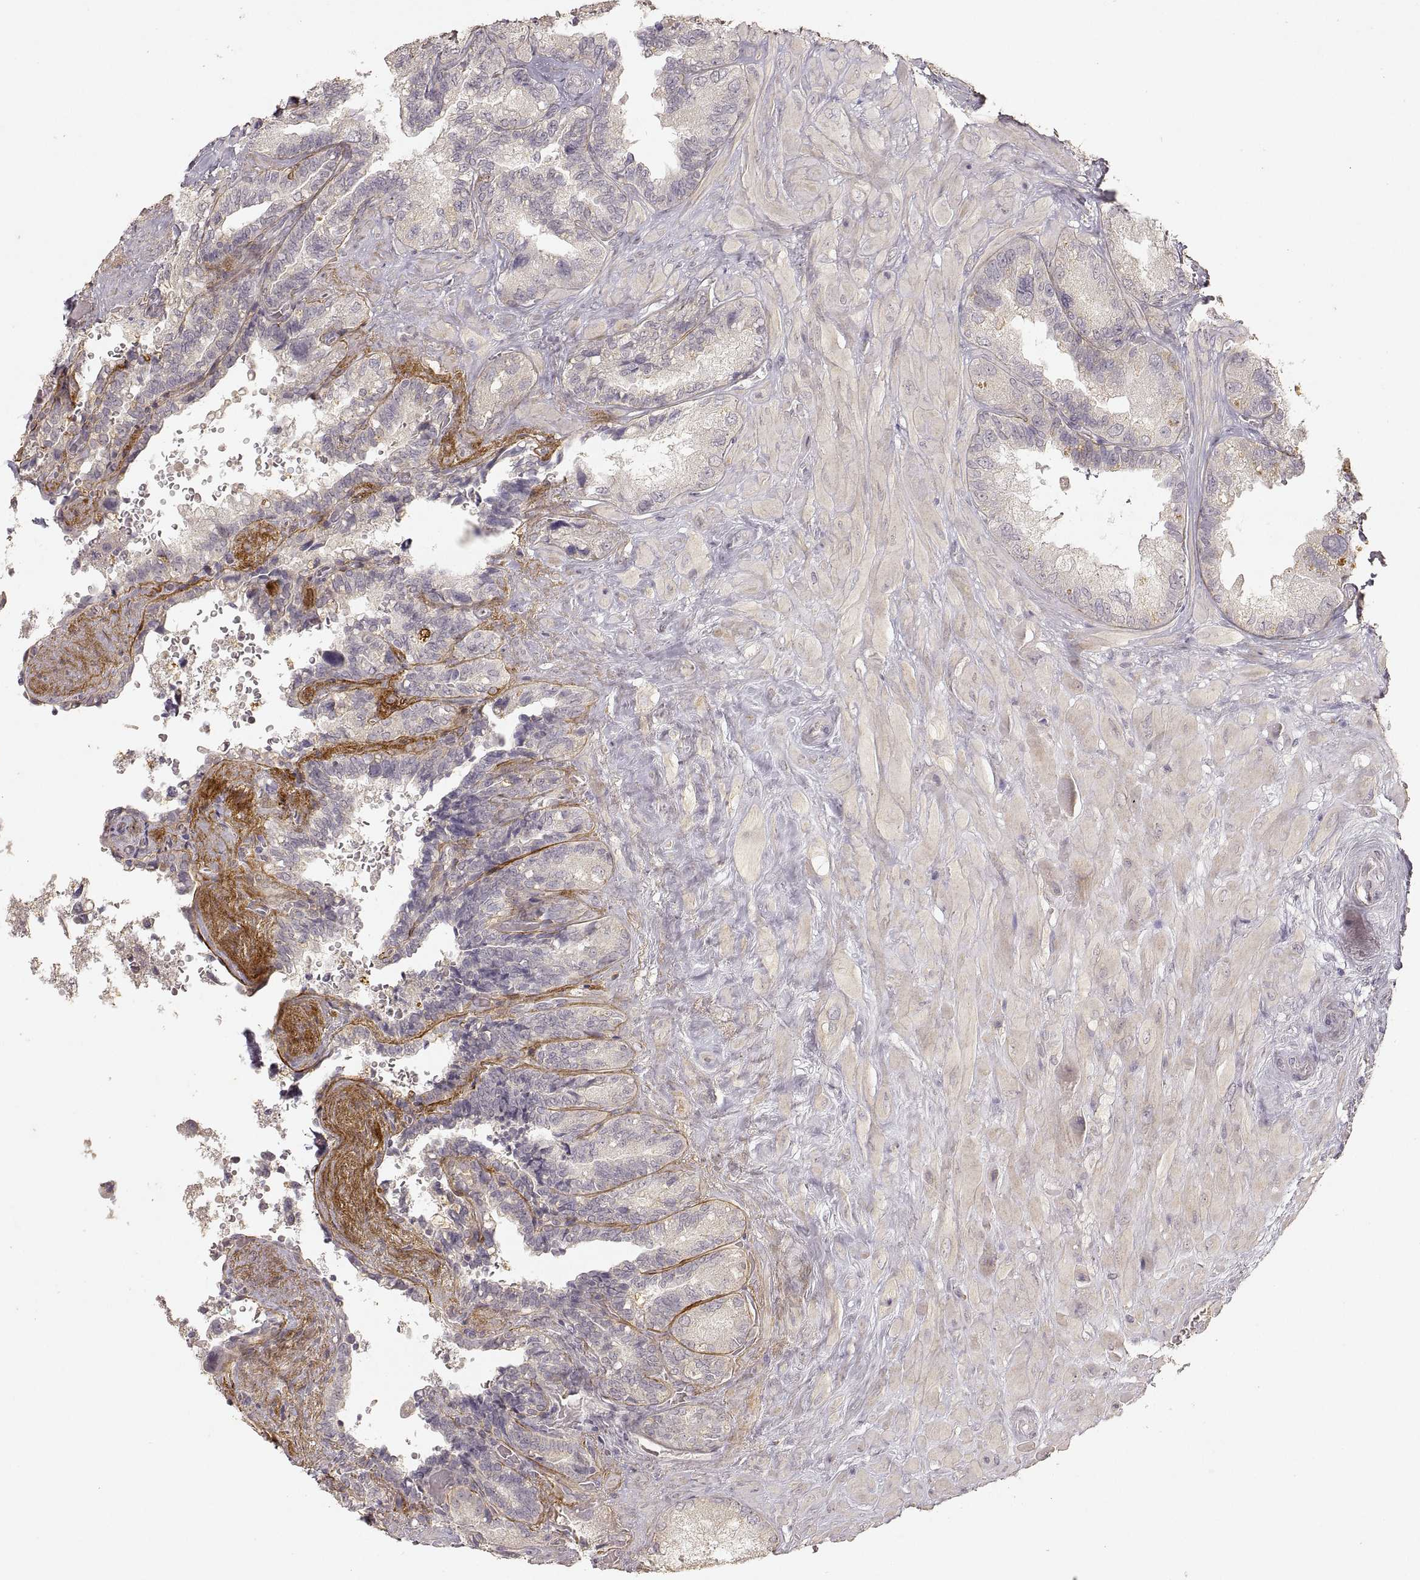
{"staining": {"intensity": "weak", "quantity": "25%-75%", "location": "cytoplasmic/membranous"}, "tissue": "seminal vesicle", "cell_type": "Glandular cells", "image_type": "normal", "snomed": [{"axis": "morphology", "description": "Normal tissue, NOS"}, {"axis": "topography", "description": "Seminal veicle"}], "caption": "Protein expression by IHC demonstrates weak cytoplasmic/membranous staining in approximately 25%-75% of glandular cells in benign seminal vesicle. (Brightfield microscopy of DAB IHC at high magnification).", "gene": "LAMC2", "patient": {"sex": "male", "age": 69}}